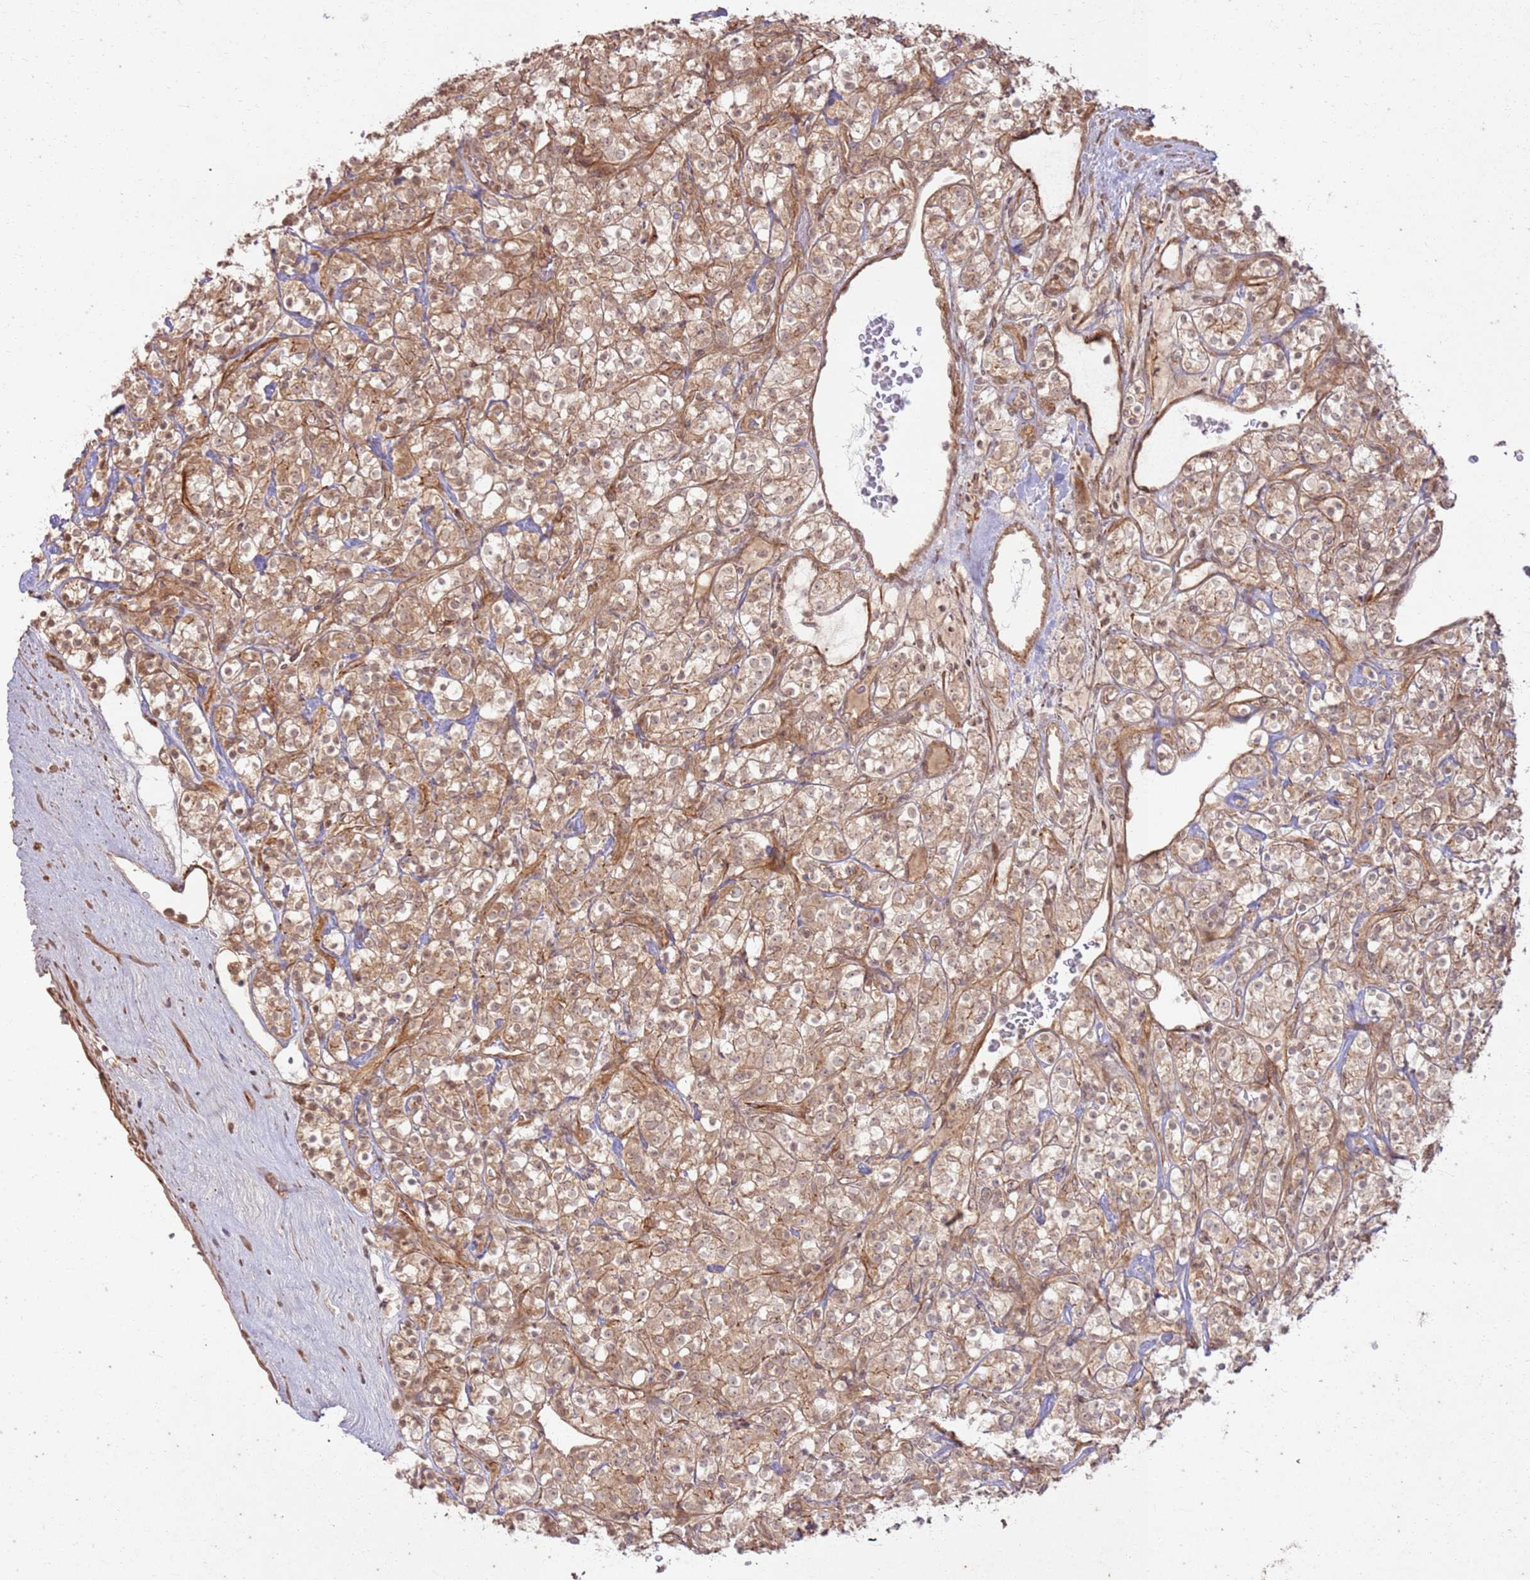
{"staining": {"intensity": "moderate", "quantity": ">75%", "location": "cytoplasmic/membranous,nuclear"}, "tissue": "renal cancer", "cell_type": "Tumor cells", "image_type": "cancer", "snomed": [{"axis": "morphology", "description": "Adenocarcinoma, NOS"}, {"axis": "topography", "description": "Kidney"}], "caption": "Immunohistochemical staining of renal adenocarcinoma shows moderate cytoplasmic/membranous and nuclear protein positivity in approximately >75% of tumor cells.", "gene": "ZNF623", "patient": {"sex": "male", "age": 77}}